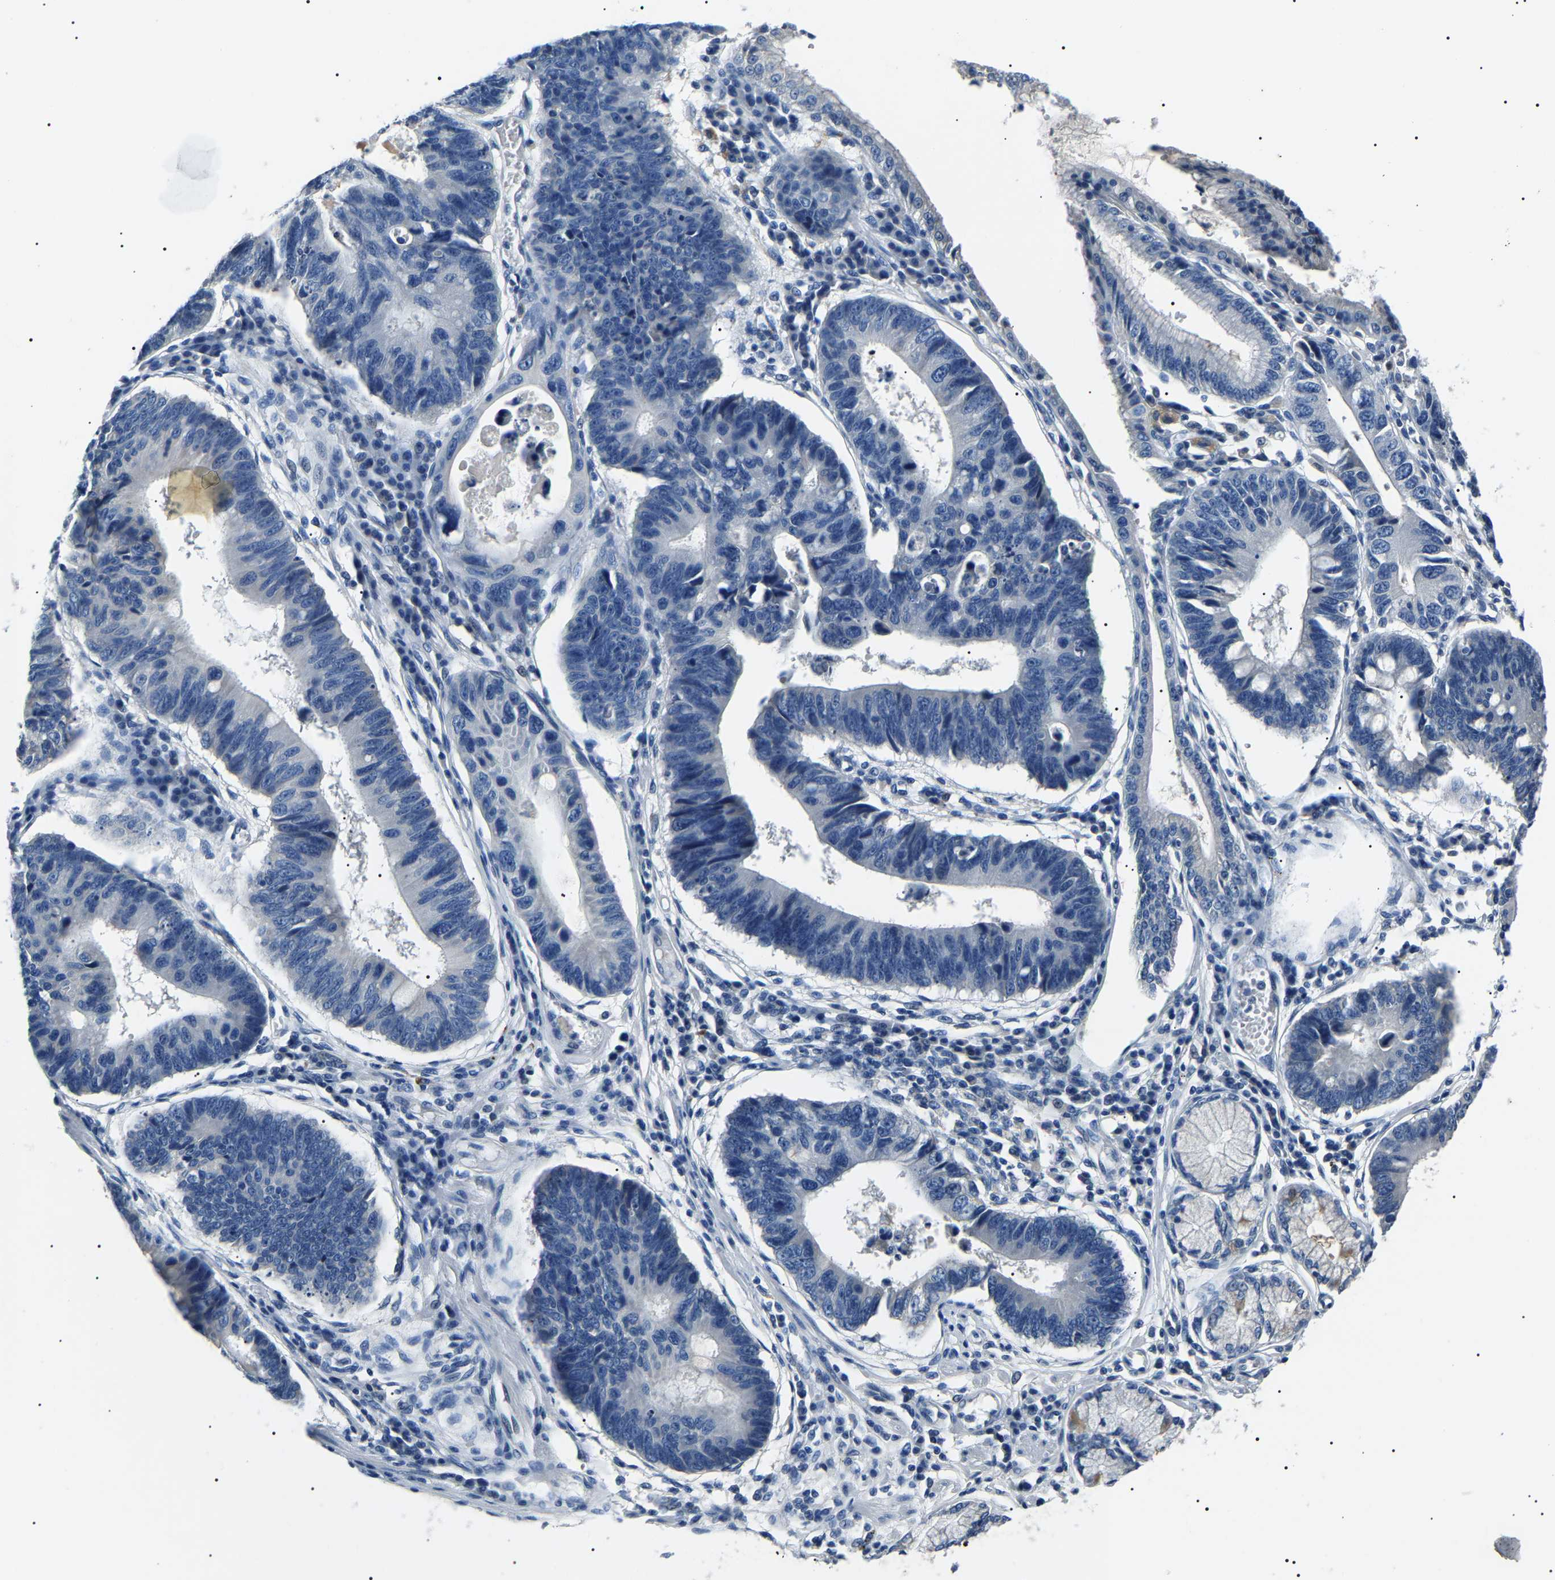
{"staining": {"intensity": "negative", "quantity": "none", "location": "none"}, "tissue": "stomach cancer", "cell_type": "Tumor cells", "image_type": "cancer", "snomed": [{"axis": "morphology", "description": "Adenocarcinoma, NOS"}, {"axis": "topography", "description": "Stomach"}], "caption": "Tumor cells show no significant protein positivity in stomach cancer.", "gene": "KLK15", "patient": {"sex": "male", "age": 59}}